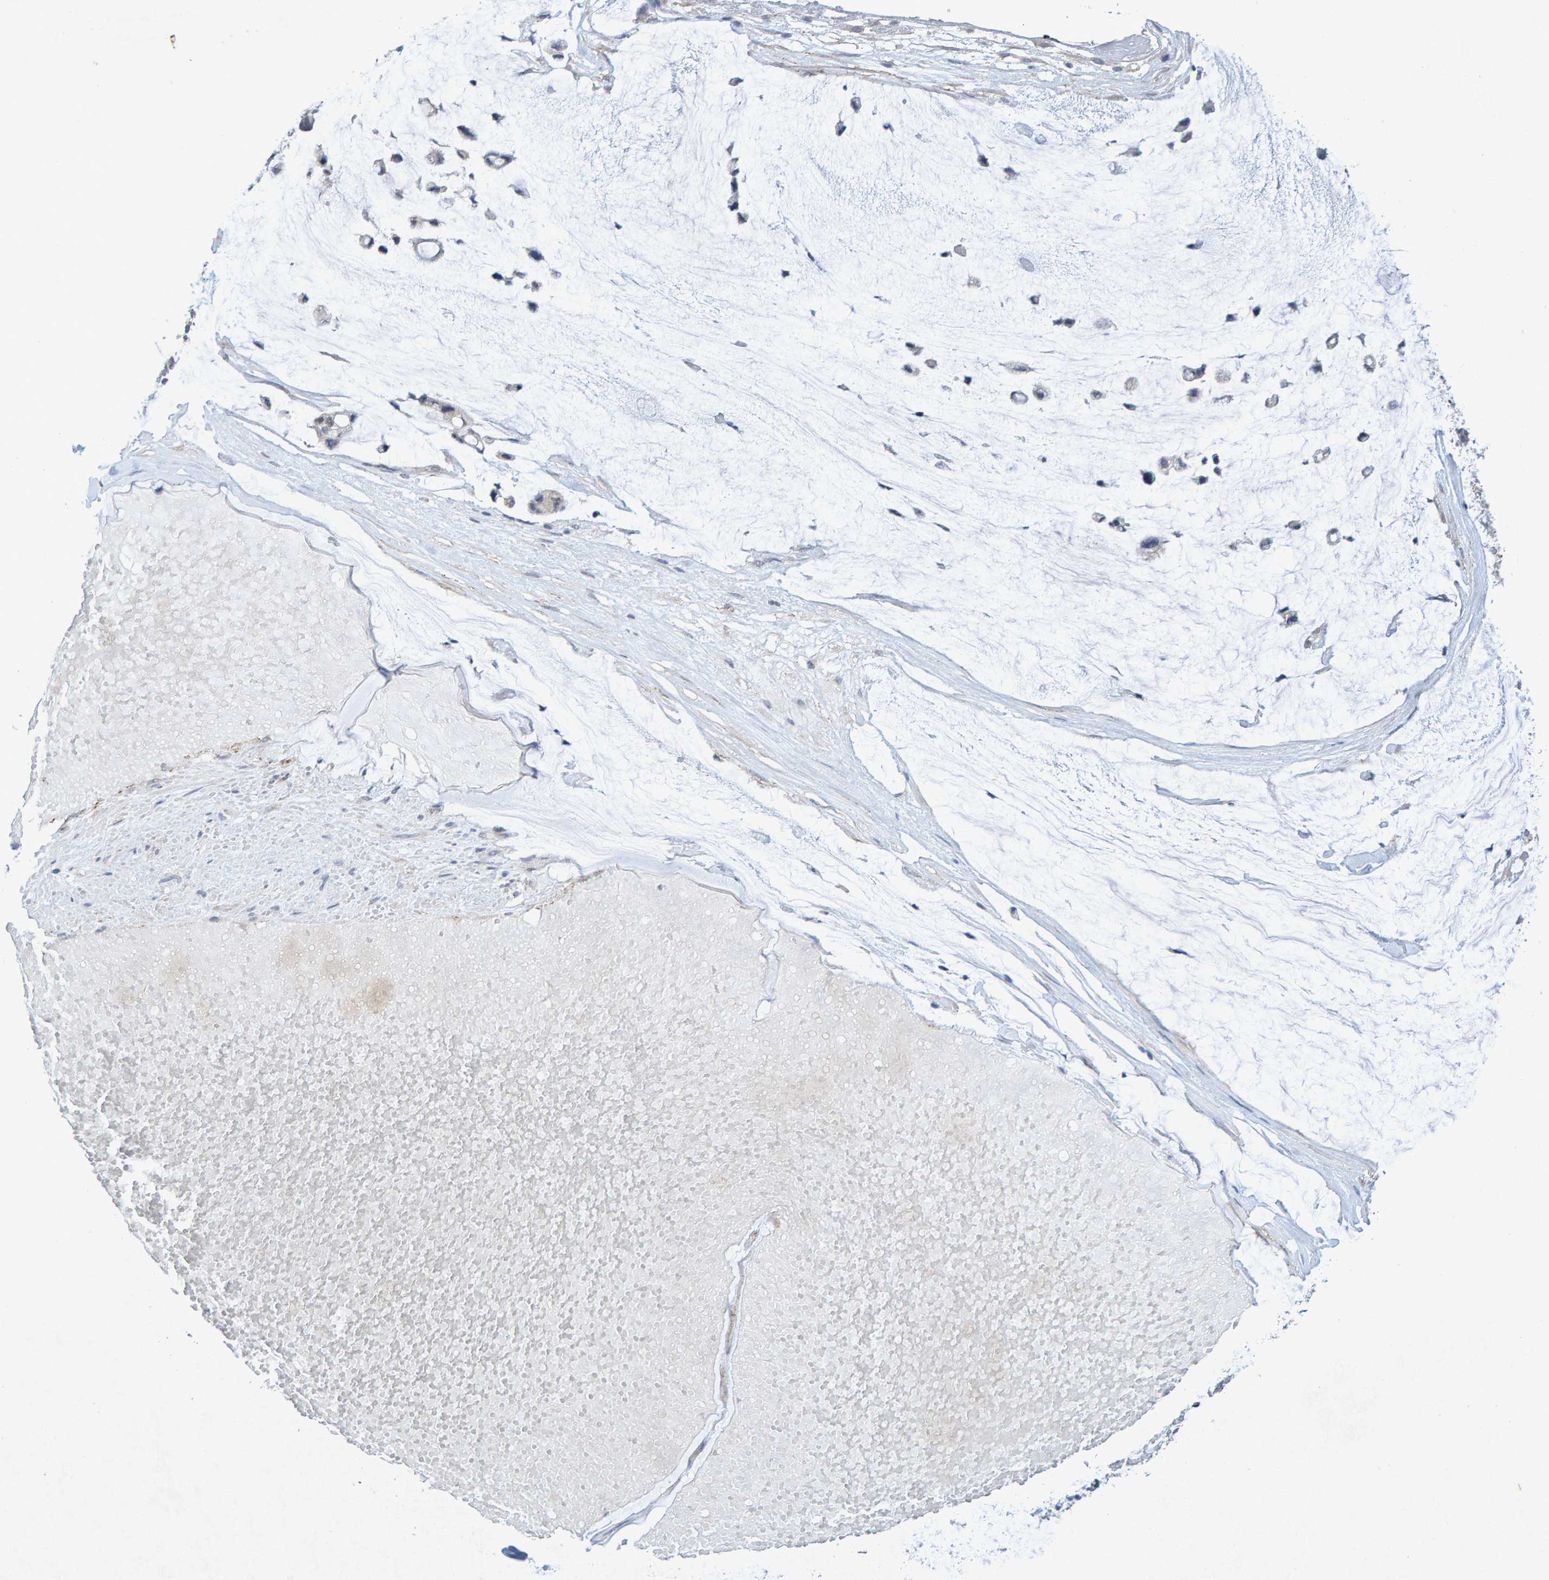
{"staining": {"intensity": "negative", "quantity": "none", "location": "none"}, "tissue": "ovarian cancer", "cell_type": "Tumor cells", "image_type": "cancer", "snomed": [{"axis": "morphology", "description": "Cystadenocarcinoma, mucinous, NOS"}, {"axis": "topography", "description": "Ovary"}], "caption": "Tumor cells show no significant staining in mucinous cystadenocarcinoma (ovarian).", "gene": "CDH2", "patient": {"sex": "female", "age": 39}}